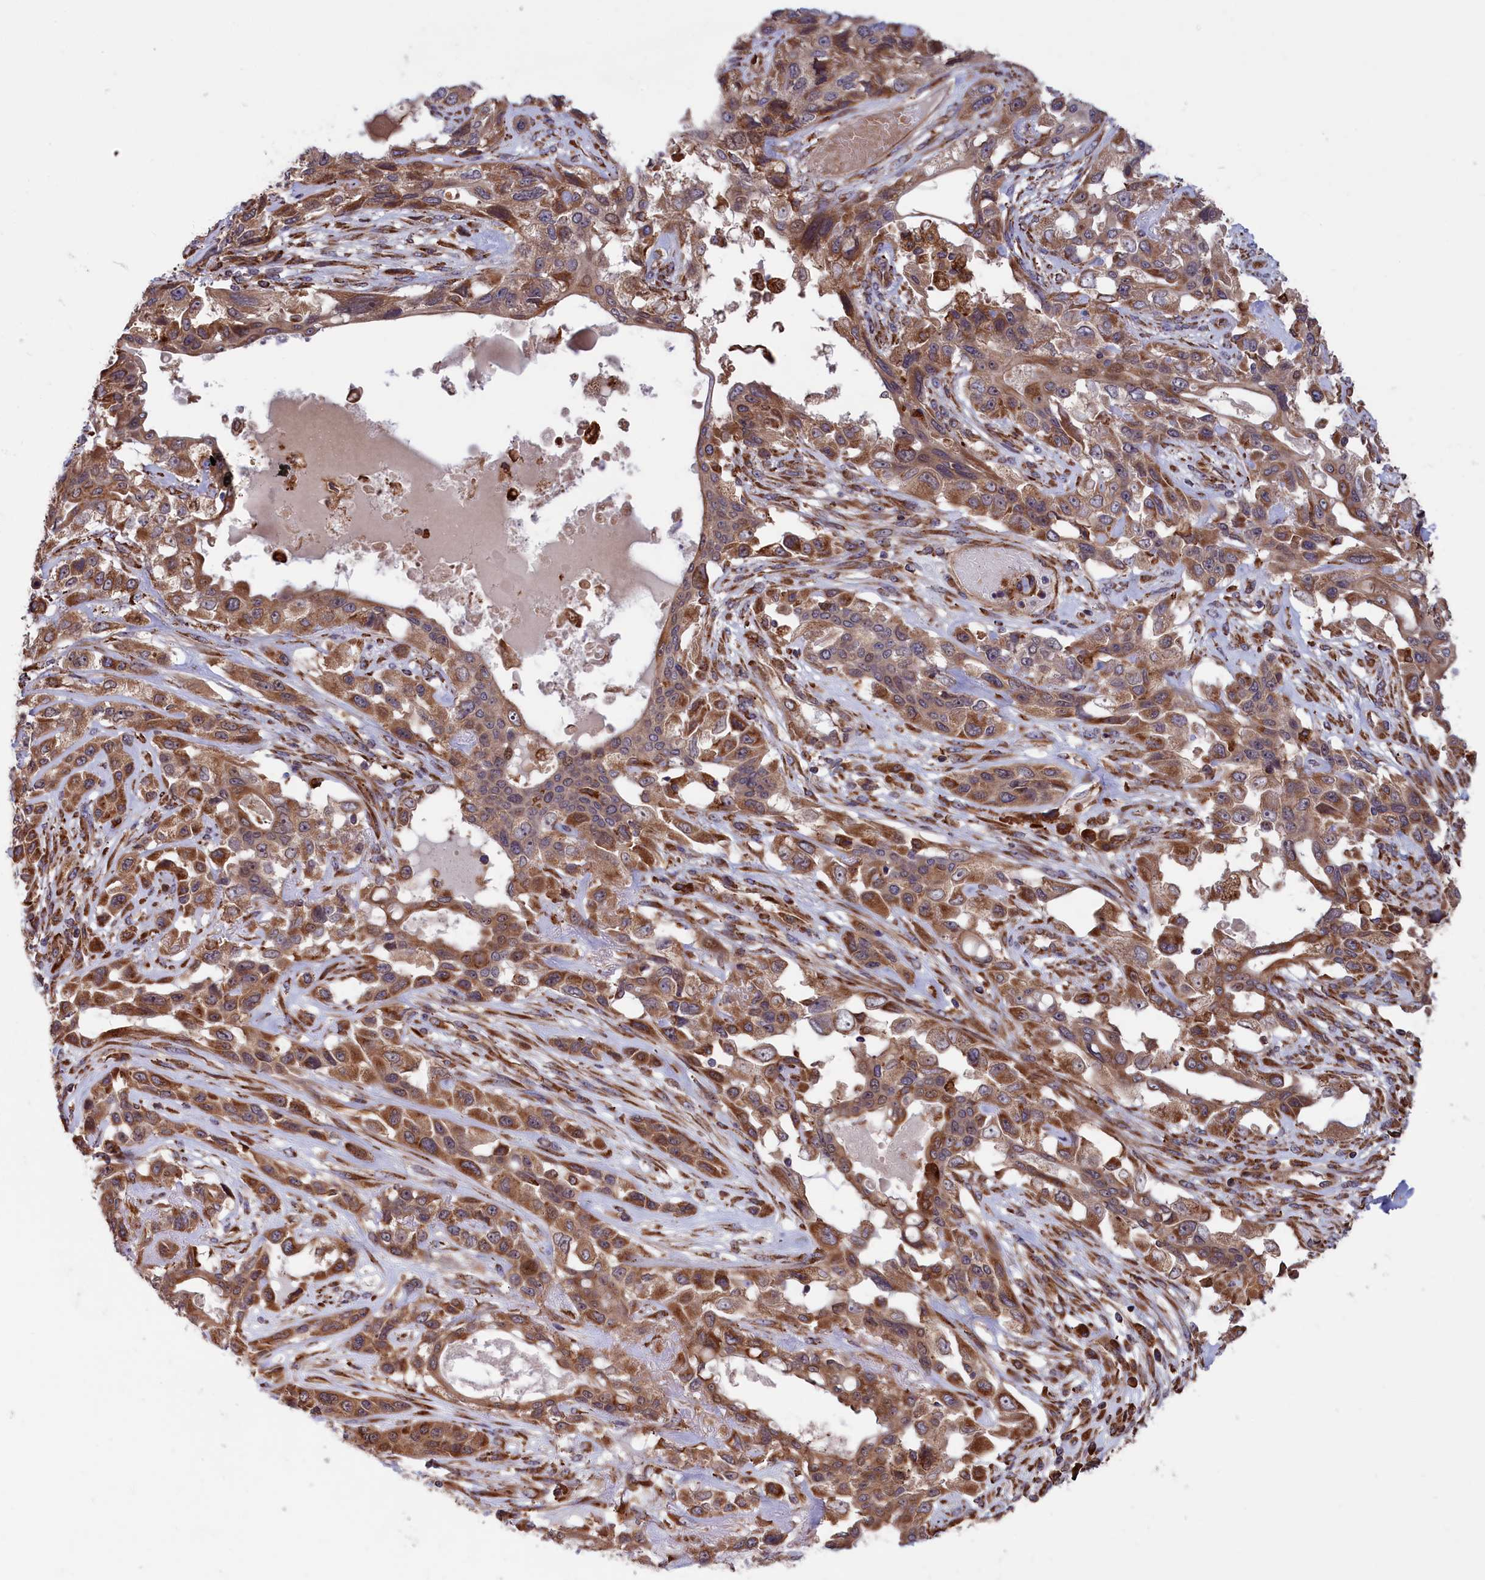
{"staining": {"intensity": "moderate", "quantity": ">75%", "location": "cytoplasmic/membranous"}, "tissue": "lung cancer", "cell_type": "Tumor cells", "image_type": "cancer", "snomed": [{"axis": "morphology", "description": "Squamous cell carcinoma, NOS"}, {"axis": "topography", "description": "Lung"}], "caption": "Protein analysis of squamous cell carcinoma (lung) tissue displays moderate cytoplasmic/membranous expression in about >75% of tumor cells. The staining was performed using DAB (3,3'-diaminobenzidine), with brown indicating positive protein expression. Nuclei are stained blue with hematoxylin.", "gene": "PLA2G4C", "patient": {"sex": "female", "age": 70}}